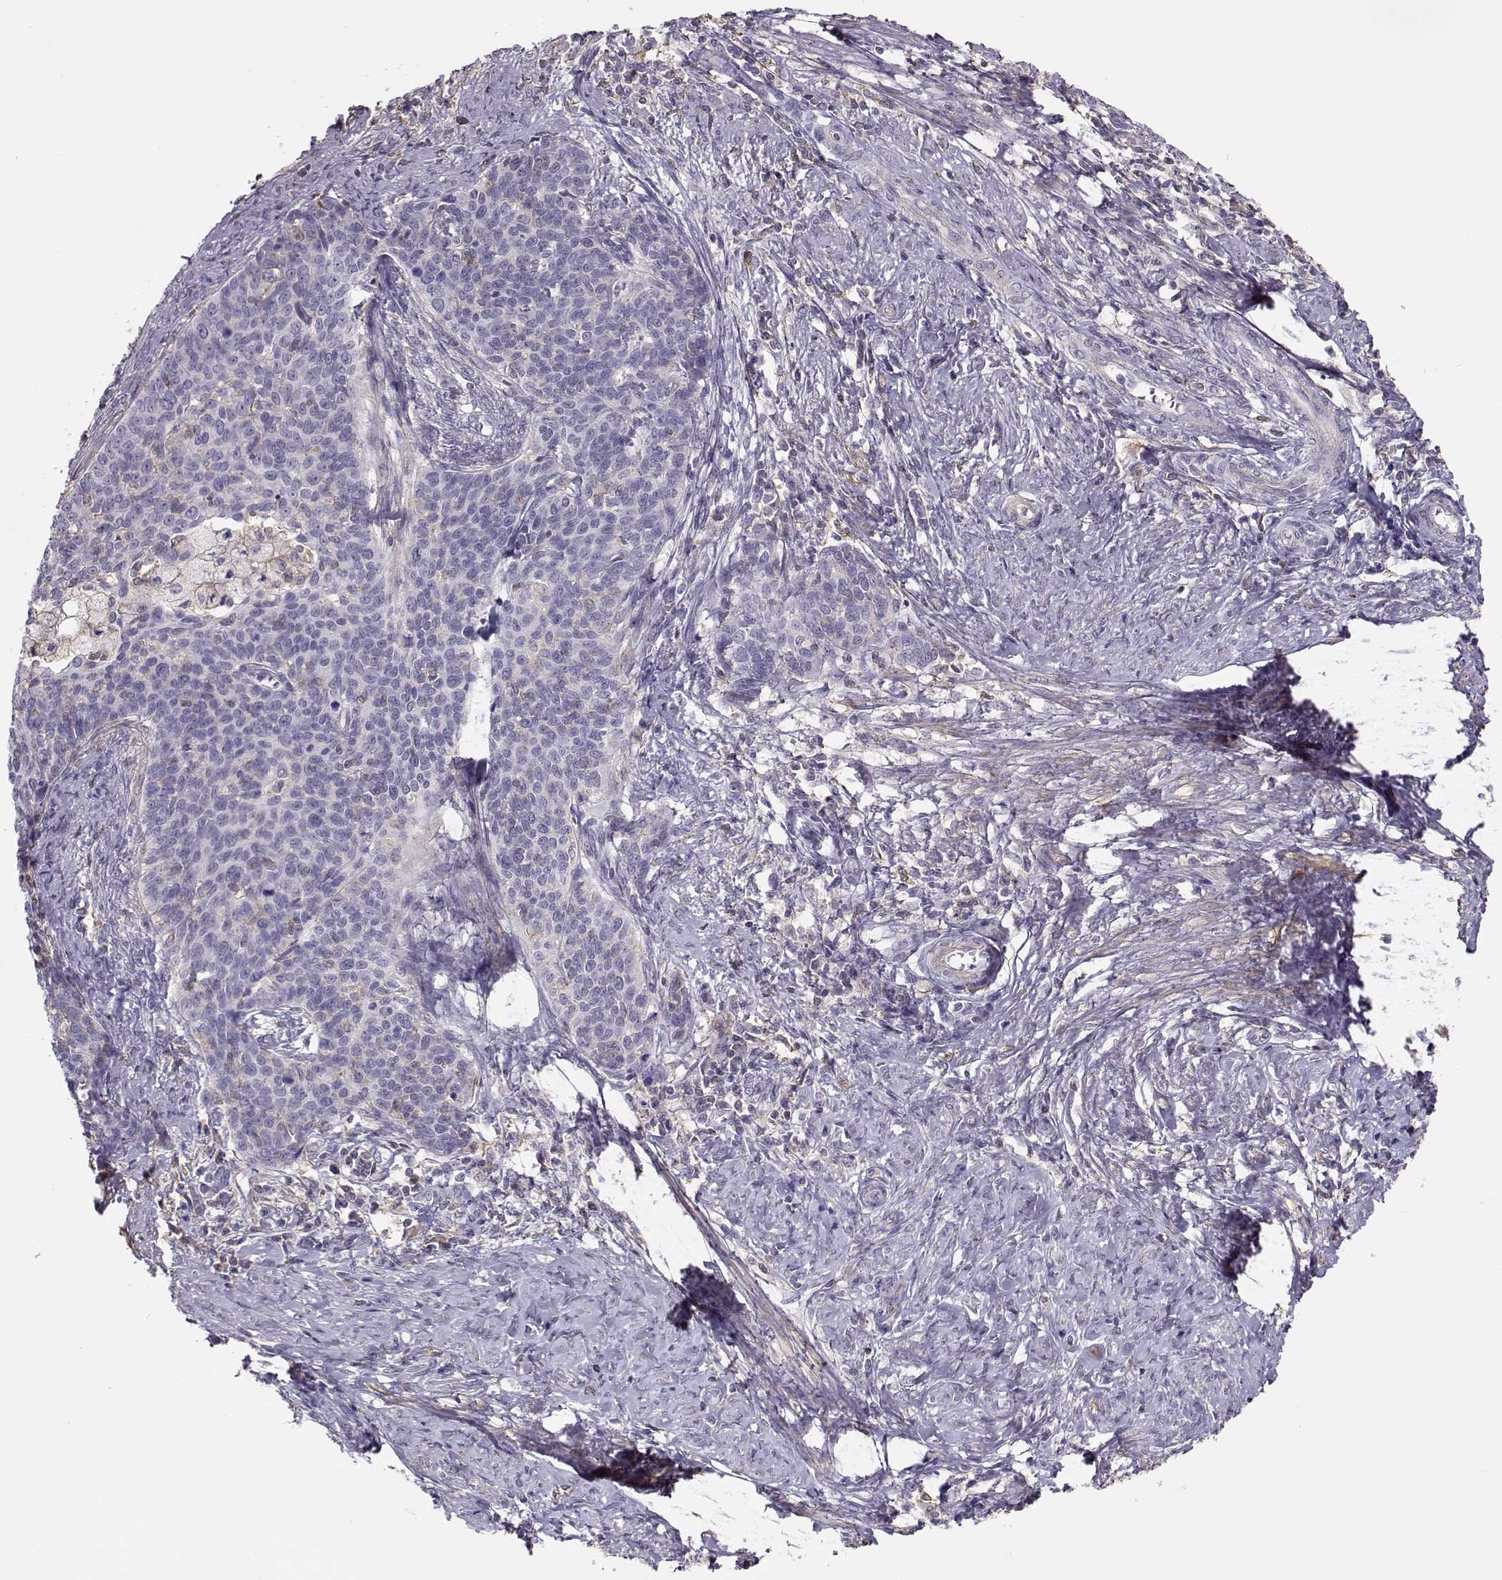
{"staining": {"intensity": "negative", "quantity": "none", "location": "none"}, "tissue": "cervical cancer", "cell_type": "Tumor cells", "image_type": "cancer", "snomed": [{"axis": "morphology", "description": "Squamous cell carcinoma, NOS"}, {"axis": "topography", "description": "Cervix"}], "caption": "Immunohistochemistry (IHC) histopathology image of human cervical cancer stained for a protein (brown), which shows no staining in tumor cells.", "gene": "DAPL1", "patient": {"sex": "female", "age": 39}}